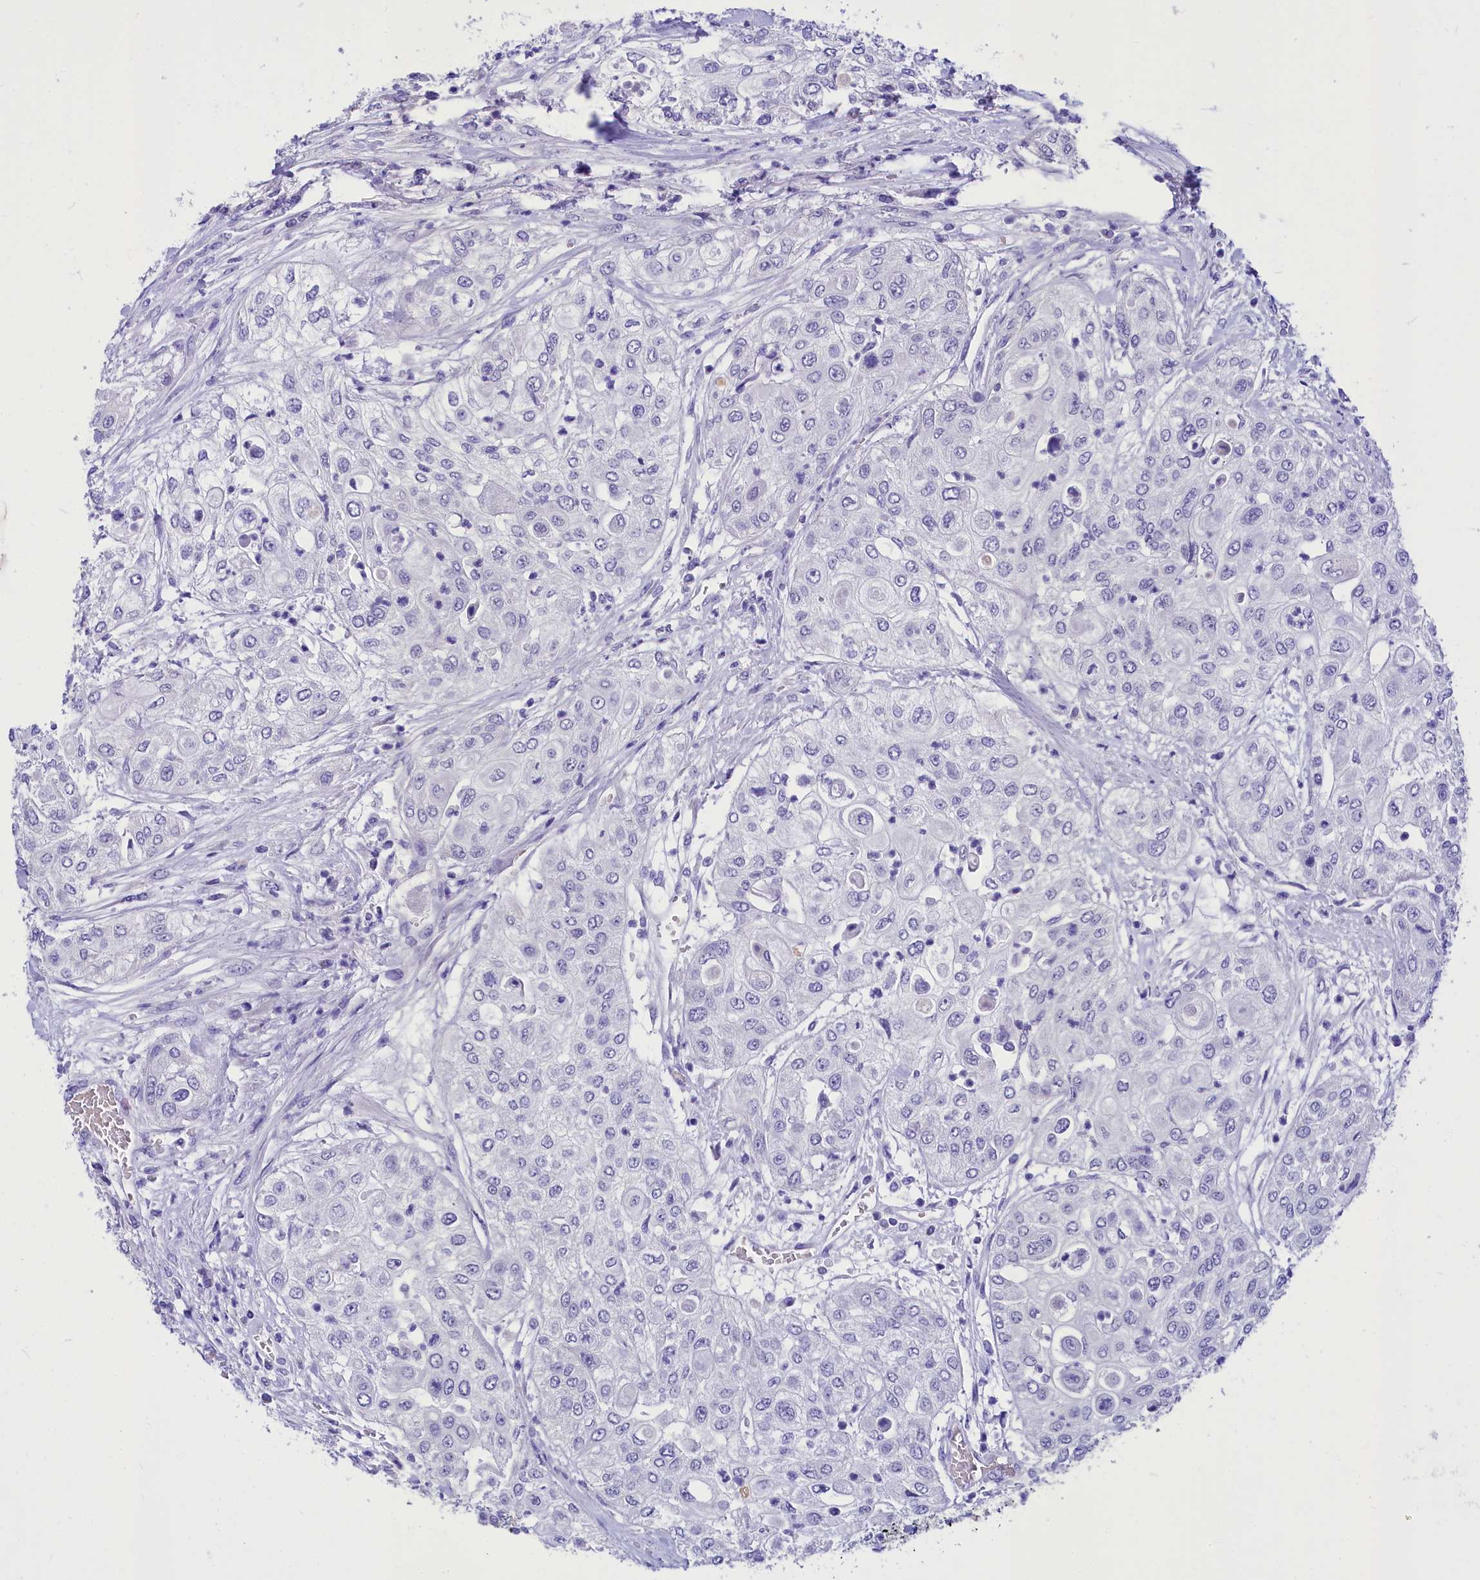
{"staining": {"intensity": "negative", "quantity": "none", "location": "none"}, "tissue": "urothelial cancer", "cell_type": "Tumor cells", "image_type": "cancer", "snomed": [{"axis": "morphology", "description": "Urothelial carcinoma, High grade"}, {"axis": "topography", "description": "Urinary bladder"}], "caption": "Immunohistochemistry (IHC) histopathology image of neoplastic tissue: human urothelial cancer stained with DAB displays no significant protein positivity in tumor cells.", "gene": "TTC36", "patient": {"sex": "female", "age": 79}}